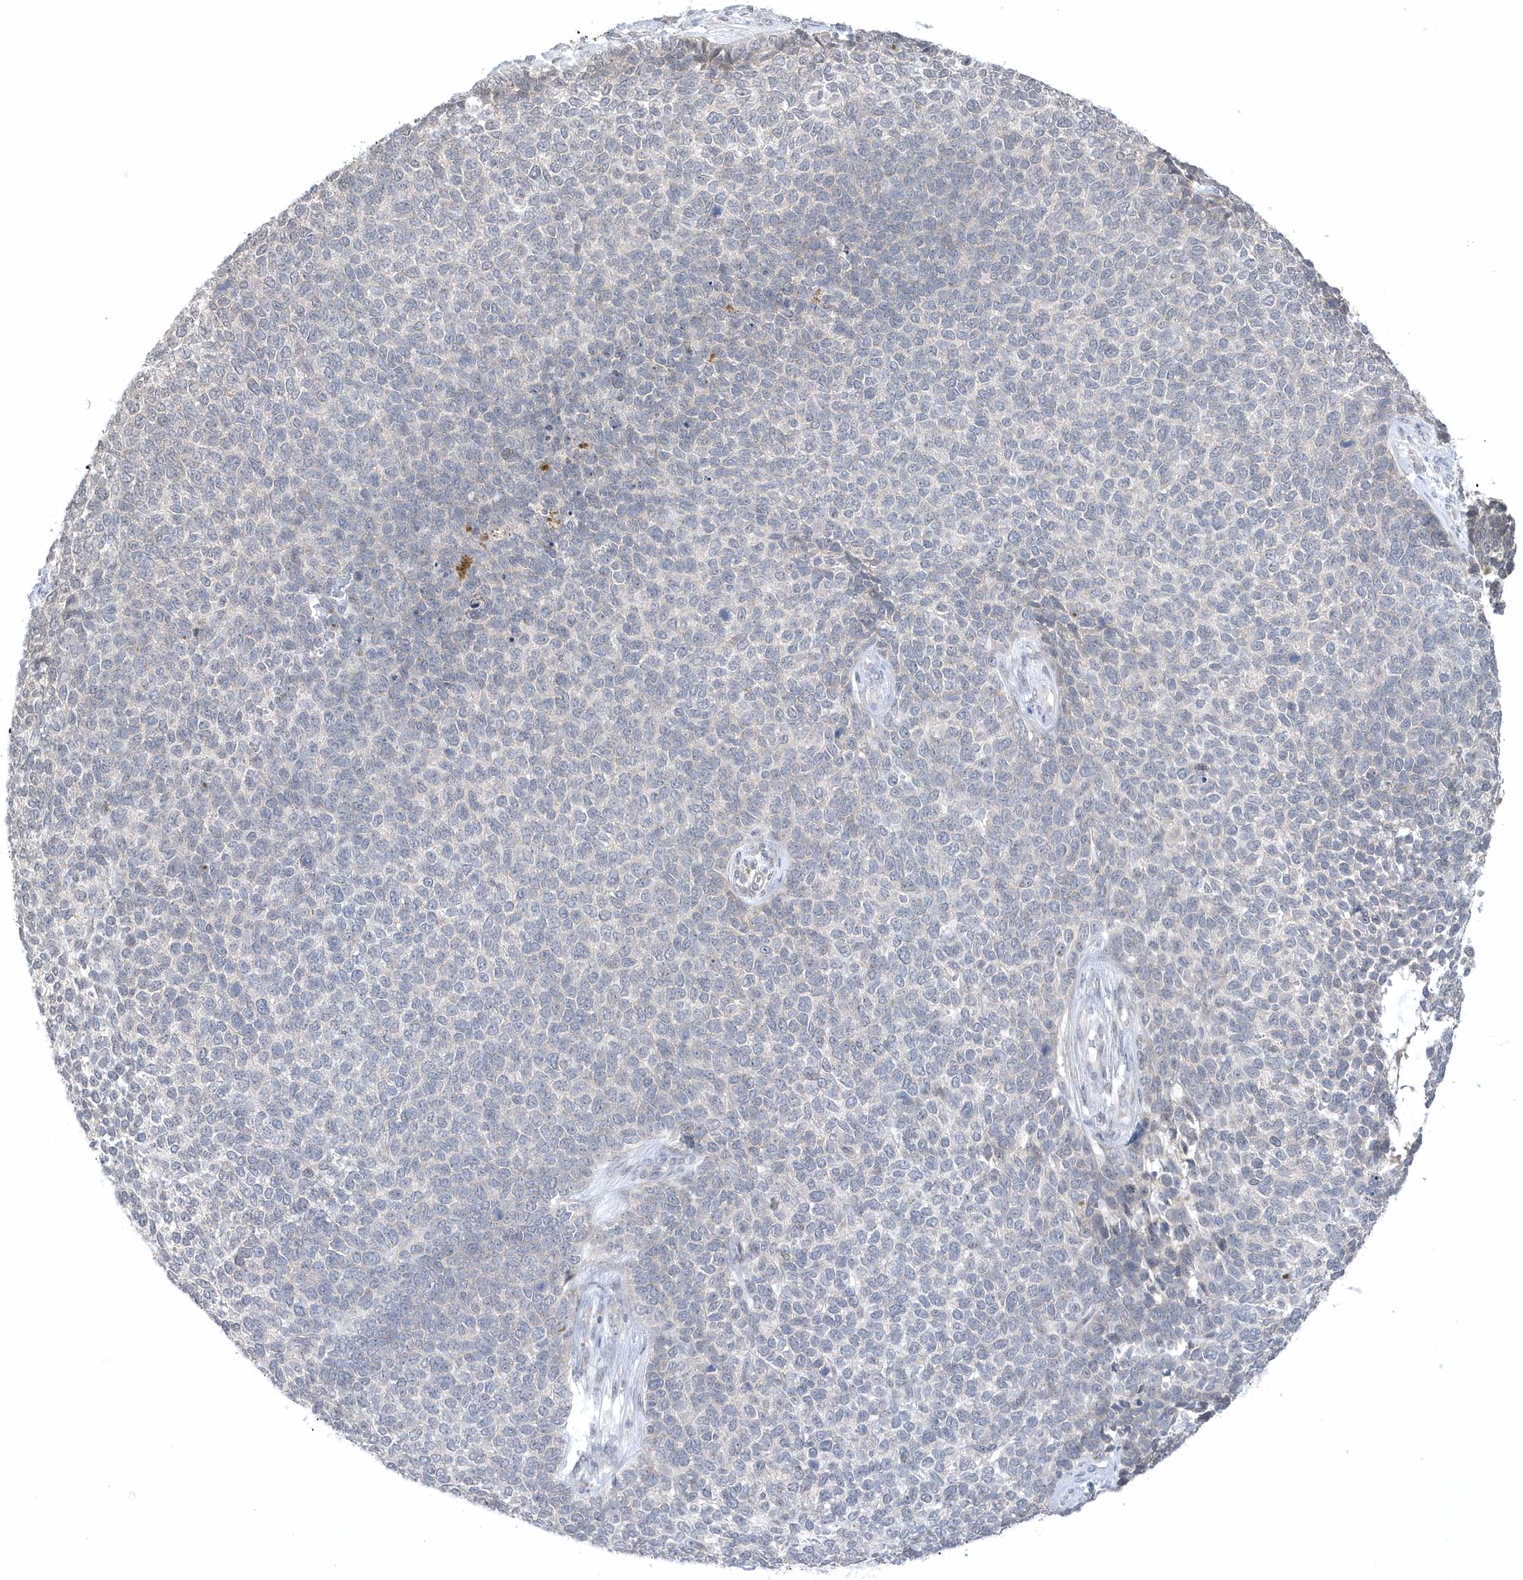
{"staining": {"intensity": "negative", "quantity": "none", "location": "none"}, "tissue": "skin cancer", "cell_type": "Tumor cells", "image_type": "cancer", "snomed": [{"axis": "morphology", "description": "Basal cell carcinoma"}, {"axis": "topography", "description": "Skin"}], "caption": "This is an immunohistochemistry histopathology image of skin basal cell carcinoma. There is no staining in tumor cells.", "gene": "ZC3H12D", "patient": {"sex": "female", "age": 84}}